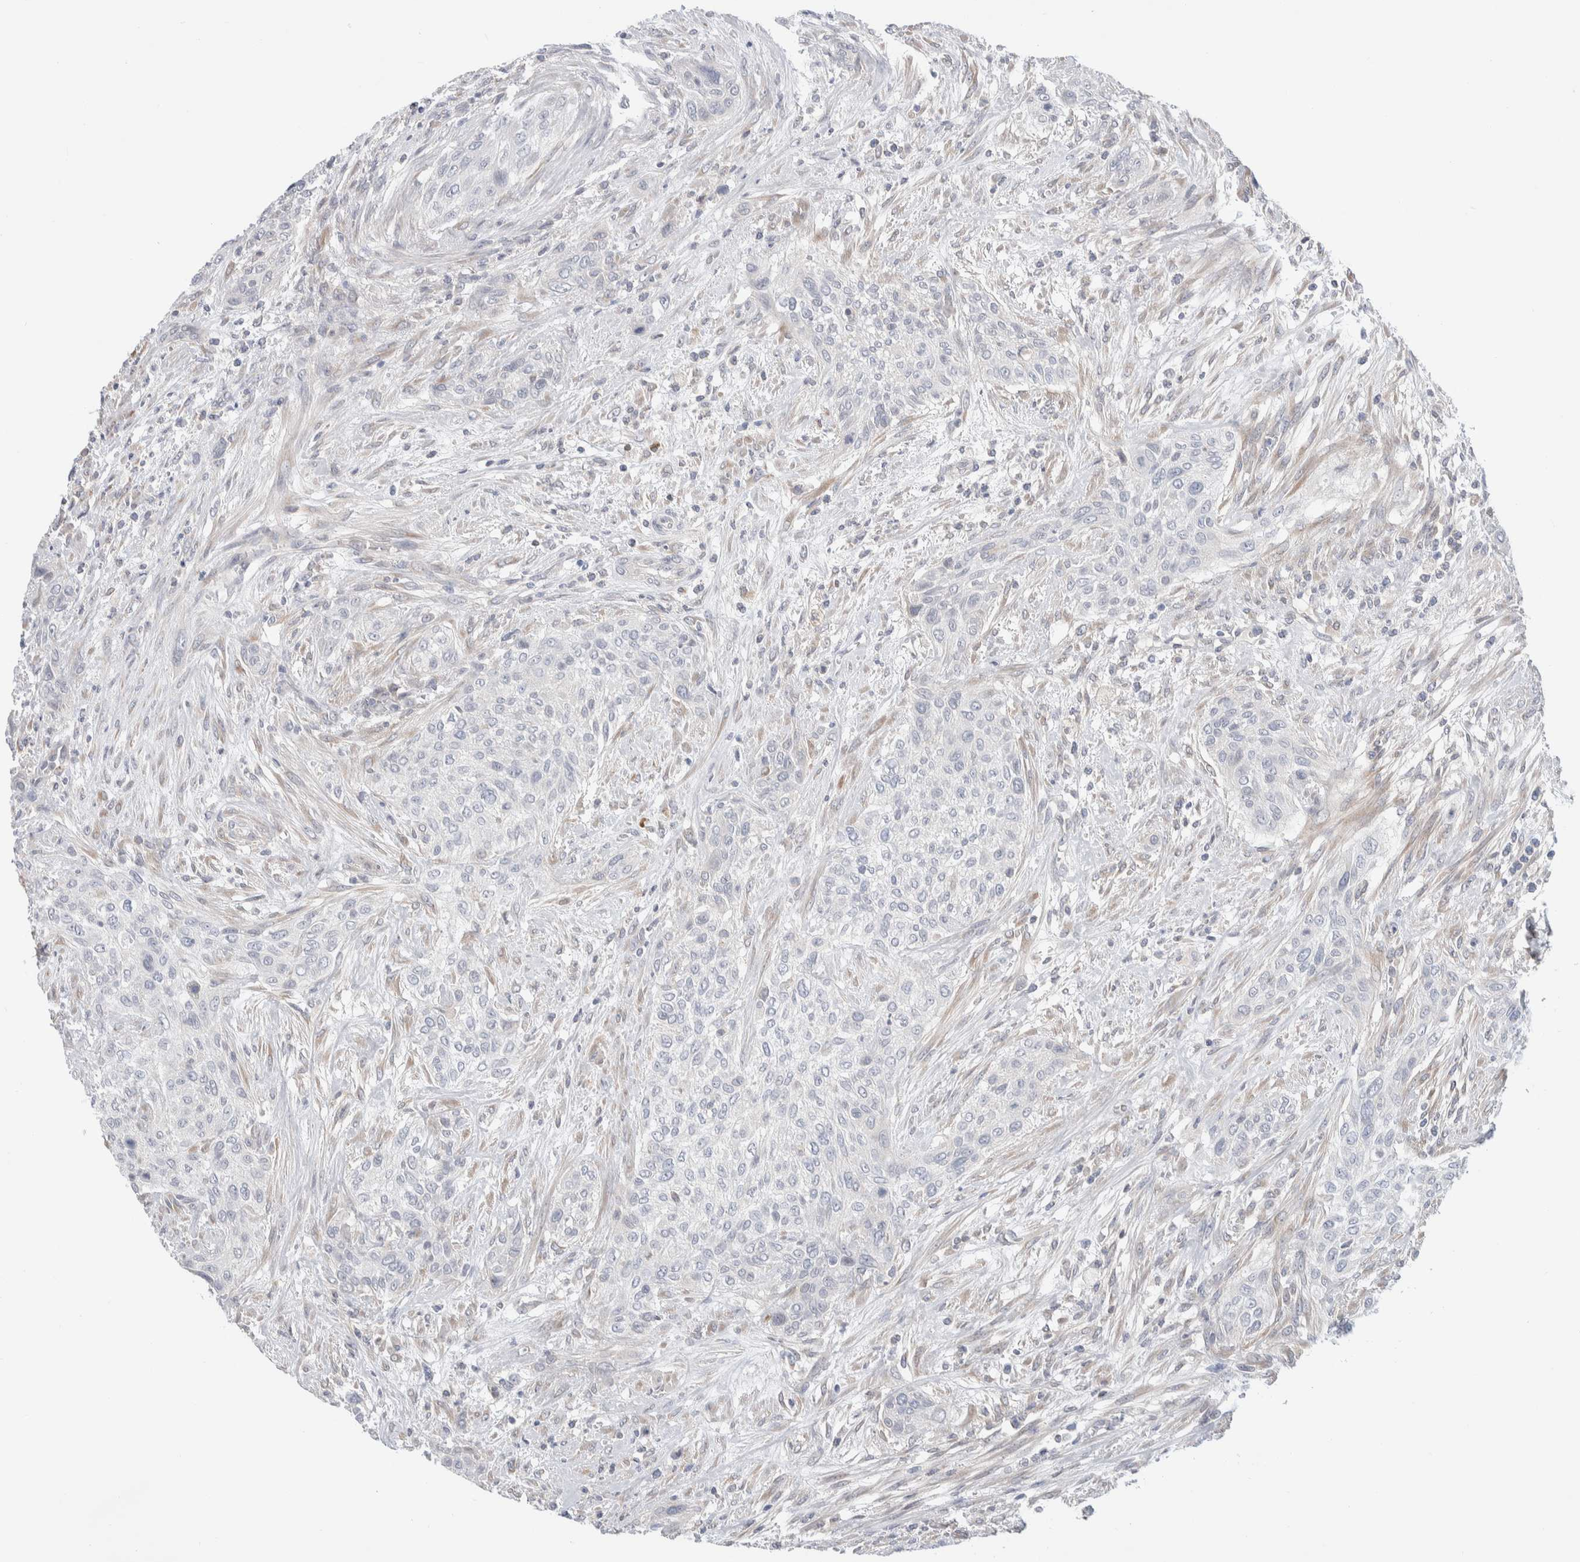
{"staining": {"intensity": "negative", "quantity": "none", "location": "none"}, "tissue": "urothelial cancer", "cell_type": "Tumor cells", "image_type": "cancer", "snomed": [{"axis": "morphology", "description": "Urothelial carcinoma, Low grade"}, {"axis": "morphology", "description": "Urothelial carcinoma, High grade"}, {"axis": "topography", "description": "Urinary bladder"}], "caption": "Urothelial cancer stained for a protein using IHC displays no positivity tumor cells.", "gene": "RUSF1", "patient": {"sex": "male", "age": 35}}